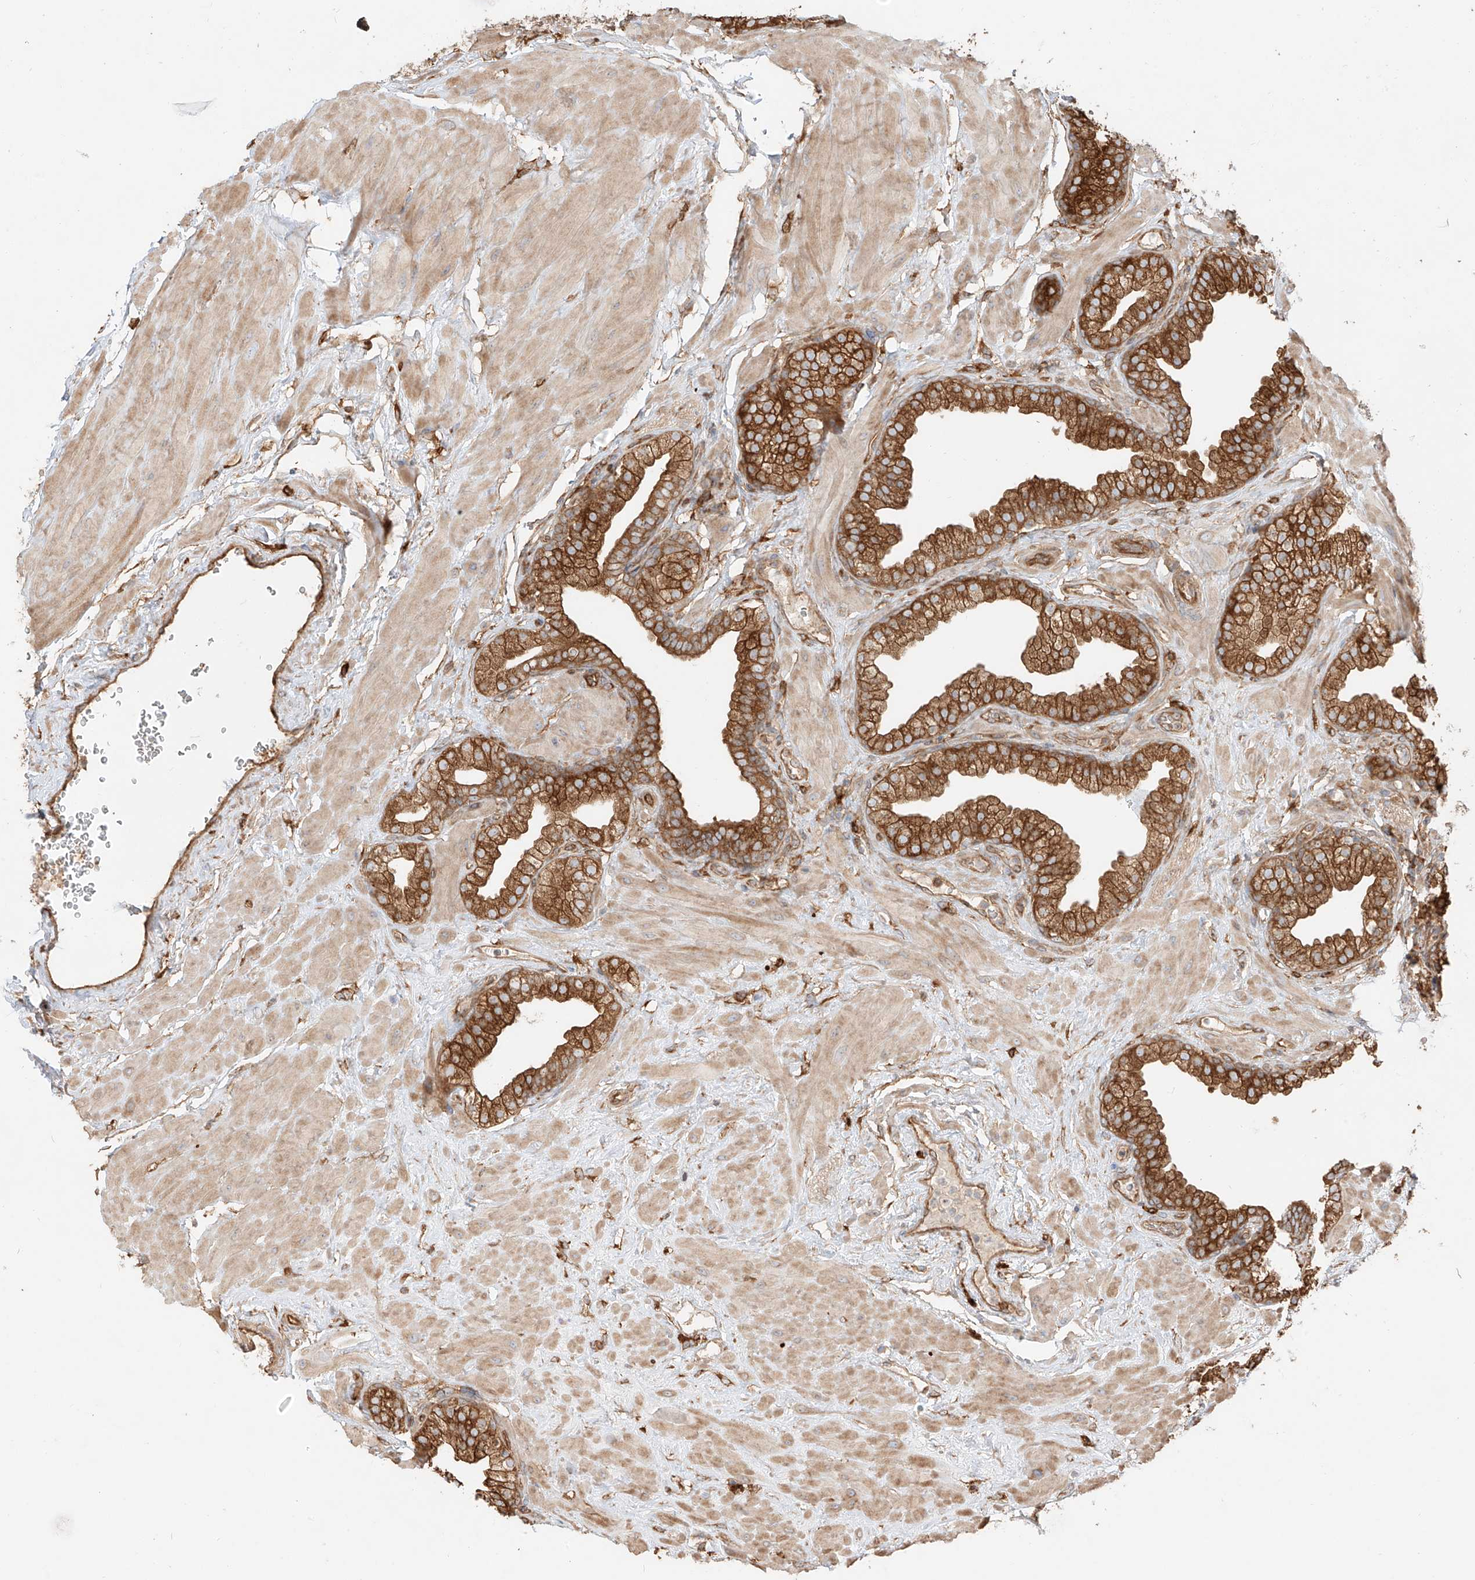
{"staining": {"intensity": "strong", "quantity": ">75%", "location": "cytoplasmic/membranous"}, "tissue": "prostate", "cell_type": "Glandular cells", "image_type": "normal", "snomed": [{"axis": "morphology", "description": "Normal tissue, NOS"}, {"axis": "morphology", "description": "Urothelial carcinoma, Low grade"}, {"axis": "topography", "description": "Urinary bladder"}, {"axis": "topography", "description": "Prostate"}], "caption": "Immunohistochemical staining of benign human prostate displays >75% levels of strong cytoplasmic/membranous protein positivity in approximately >75% of glandular cells.", "gene": "SNX9", "patient": {"sex": "male", "age": 60}}